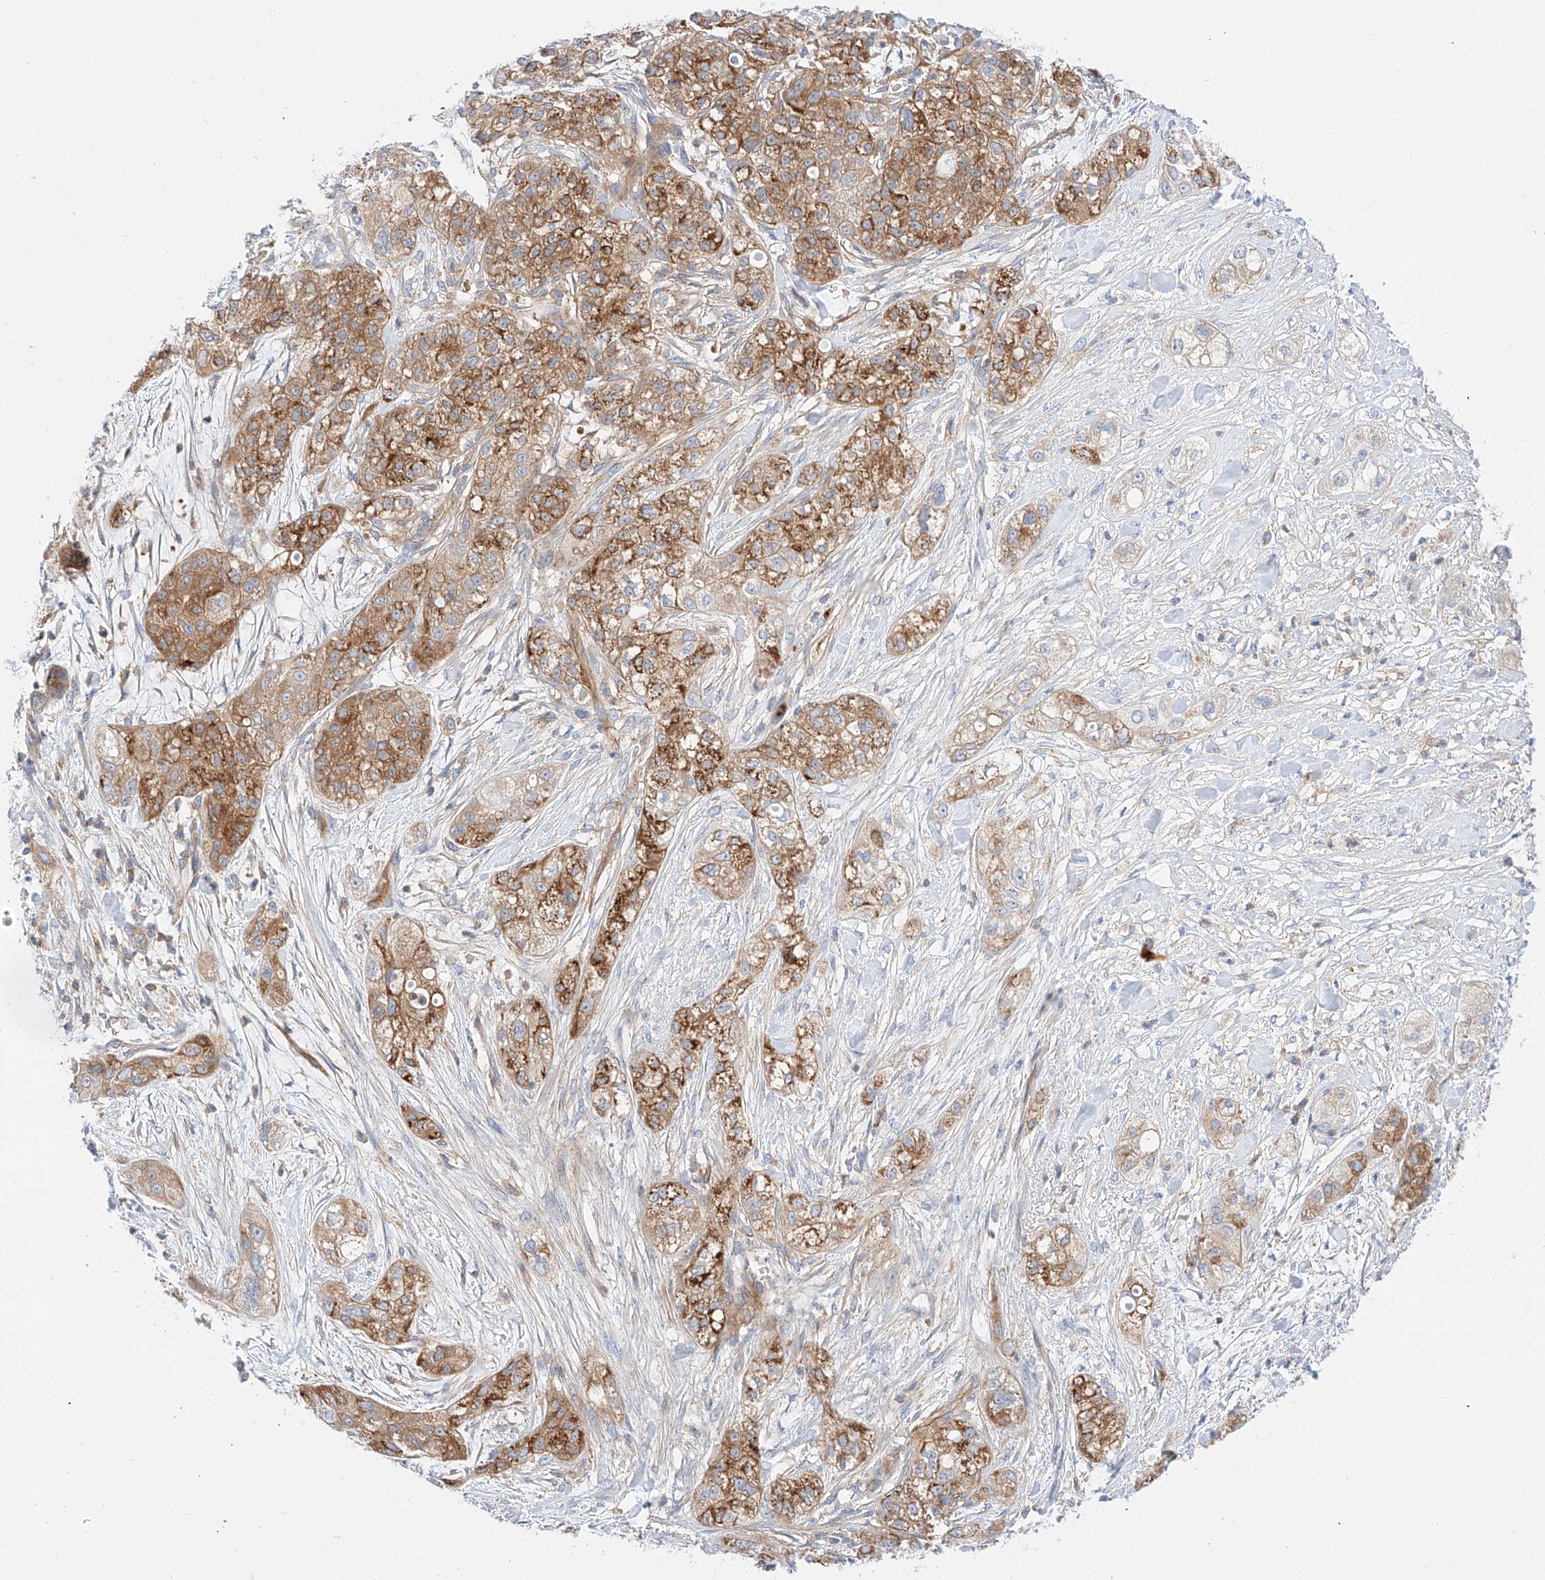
{"staining": {"intensity": "moderate", "quantity": ">75%", "location": "cytoplasmic/membranous"}, "tissue": "pancreatic cancer", "cell_type": "Tumor cells", "image_type": "cancer", "snomed": [{"axis": "morphology", "description": "Adenocarcinoma, NOS"}, {"axis": "topography", "description": "Pancreas"}], "caption": "IHC staining of pancreatic adenocarcinoma, which displays medium levels of moderate cytoplasmic/membranous staining in approximately >75% of tumor cells indicating moderate cytoplasmic/membranous protein expression. The staining was performed using DAB (3,3'-diaminobenzidine) (brown) for protein detection and nuclei were counterstained in hematoxylin (blue).", "gene": "HAUS4", "patient": {"sex": "female", "age": 78}}